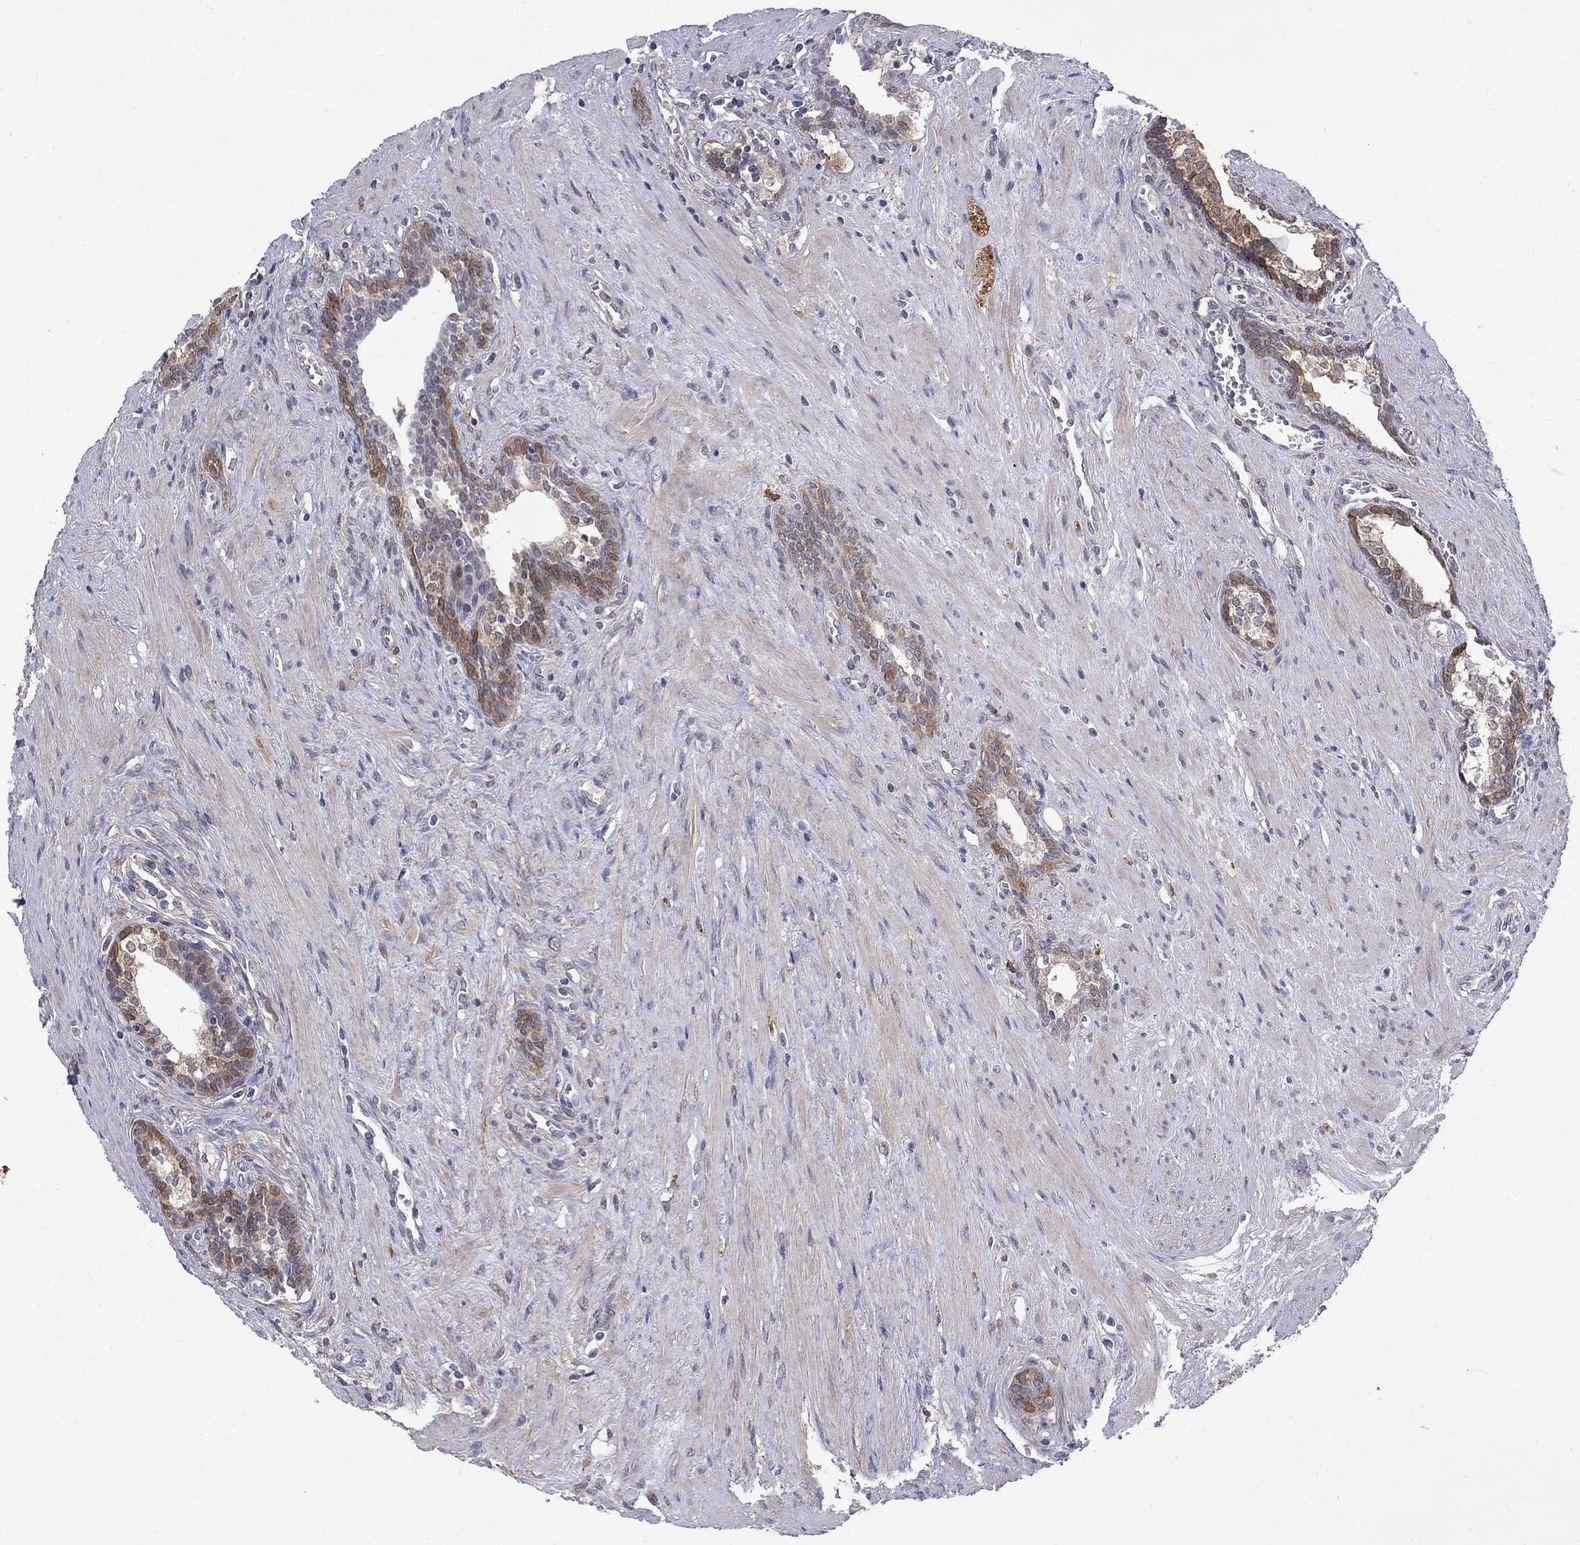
{"staining": {"intensity": "moderate", "quantity": "25%-75%", "location": "cytoplasmic/membranous,nuclear"}, "tissue": "prostate cancer", "cell_type": "Tumor cells", "image_type": "cancer", "snomed": [{"axis": "morphology", "description": "Adenocarcinoma, NOS"}, {"axis": "morphology", "description": "Adenocarcinoma, High grade"}, {"axis": "topography", "description": "Prostate"}], "caption": "There is medium levels of moderate cytoplasmic/membranous and nuclear positivity in tumor cells of high-grade adenocarcinoma (prostate), as demonstrated by immunohistochemical staining (brown color).", "gene": "PCBP3", "patient": {"sex": "male", "age": 61}}